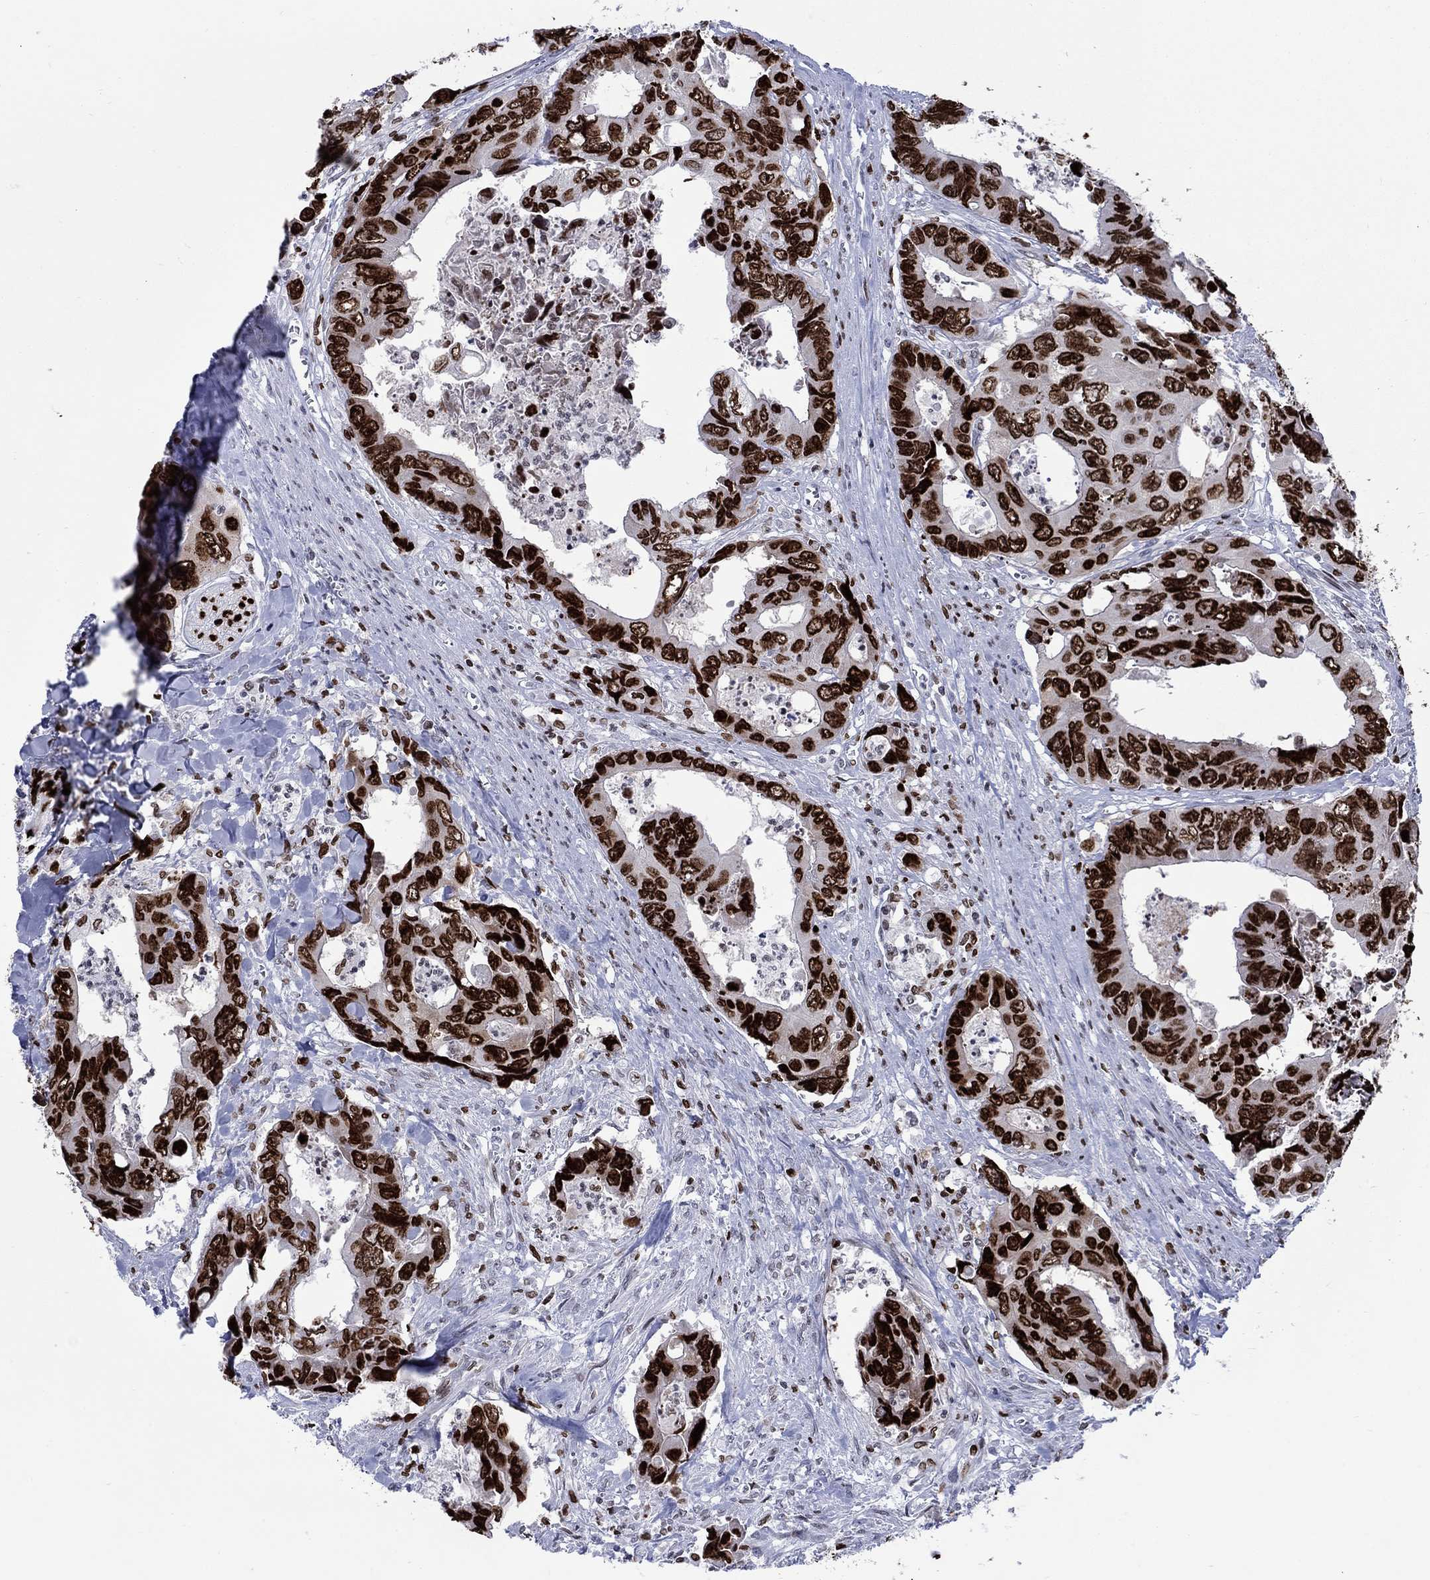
{"staining": {"intensity": "strong", "quantity": ">75%", "location": "nuclear"}, "tissue": "colorectal cancer", "cell_type": "Tumor cells", "image_type": "cancer", "snomed": [{"axis": "morphology", "description": "Adenocarcinoma, NOS"}, {"axis": "topography", "description": "Rectum"}], "caption": "A photomicrograph showing strong nuclear expression in approximately >75% of tumor cells in colorectal adenocarcinoma, as visualized by brown immunohistochemical staining.", "gene": "HMGA1", "patient": {"sex": "male", "age": 62}}